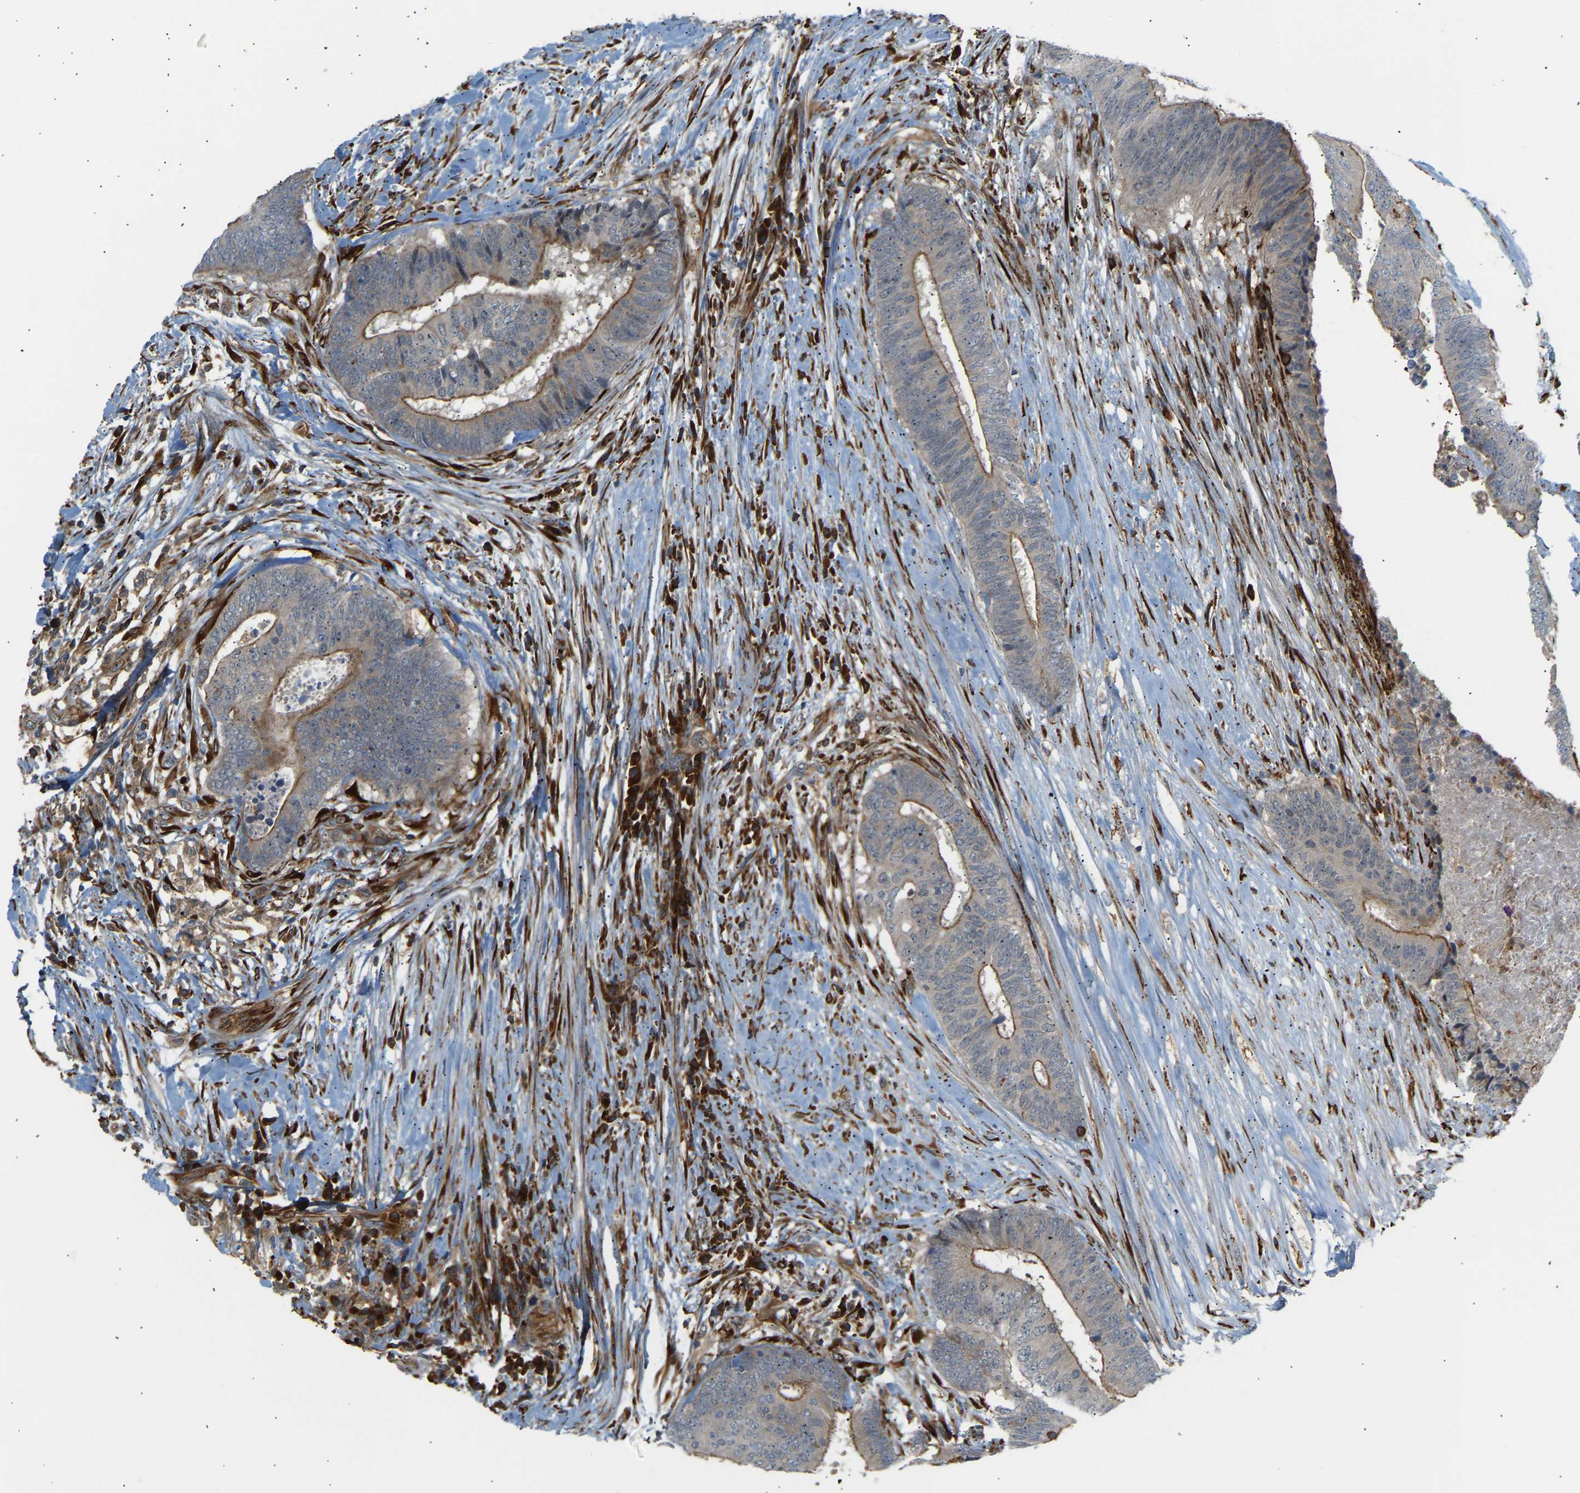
{"staining": {"intensity": "moderate", "quantity": ">75%", "location": "cytoplasmic/membranous"}, "tissue": "colorectal cancer", "cell_type": "Tumor cells", "image_type": "cancer", "snomed": [{"axis": "morphology", "description": "Adenocarcinoma, NOS"}, {"axis": "topography", "description": "Rectum"}], "caption": "A medium amount of moderate cytoplasmic/membranous staining is present in approximately >75% of tumor cells in colorectal cancer (adenocarcinoma) tissue.", "gene": "PLCG2", "patient": {"sex": "male", "age": 72}}